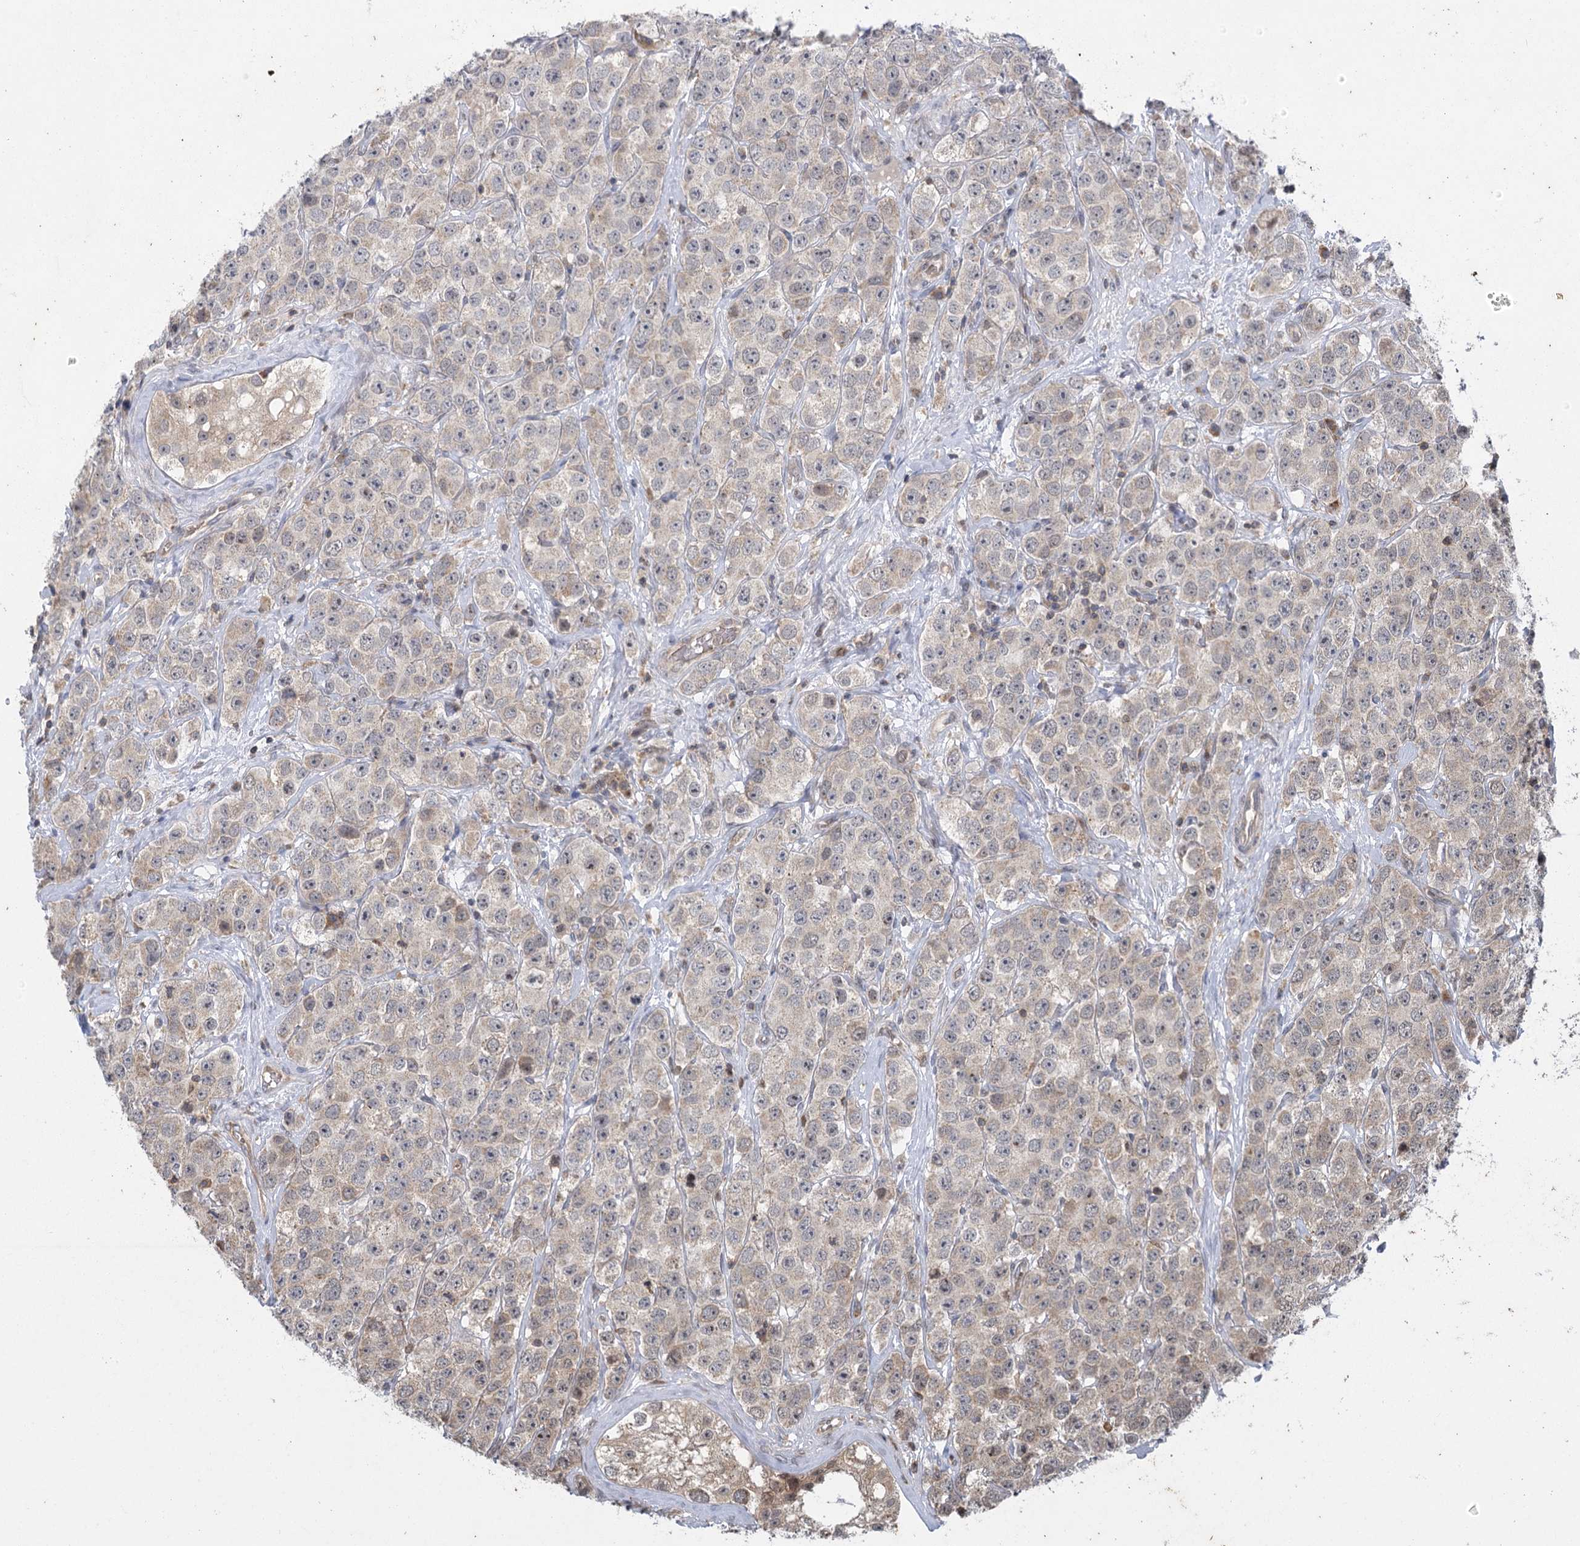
{"staining": {"intensity": "weak", "quantity": "<25%", "location": "cytoplasmic/membranous"}, "tissue": "testis cancer", "cell_type": "Tumor cells", "image_type": "cancer", "snomed": [{"axis": "morphology", "description": "Seminoma, NOS"}, {"axis": "topography", "description": "Testis"}], "caption": "Immunohistochemistry micrograph of neoplastic tissue: human seminoma (testis) stained with DAB demonstrates no significant protein positivity in tumor cells. (DAB (3,3'-diaminobenzidine) IHC with hematoxylin counter stain).", "gene": "IL11RA", "patient": {"sex": "male", "age": 28}}